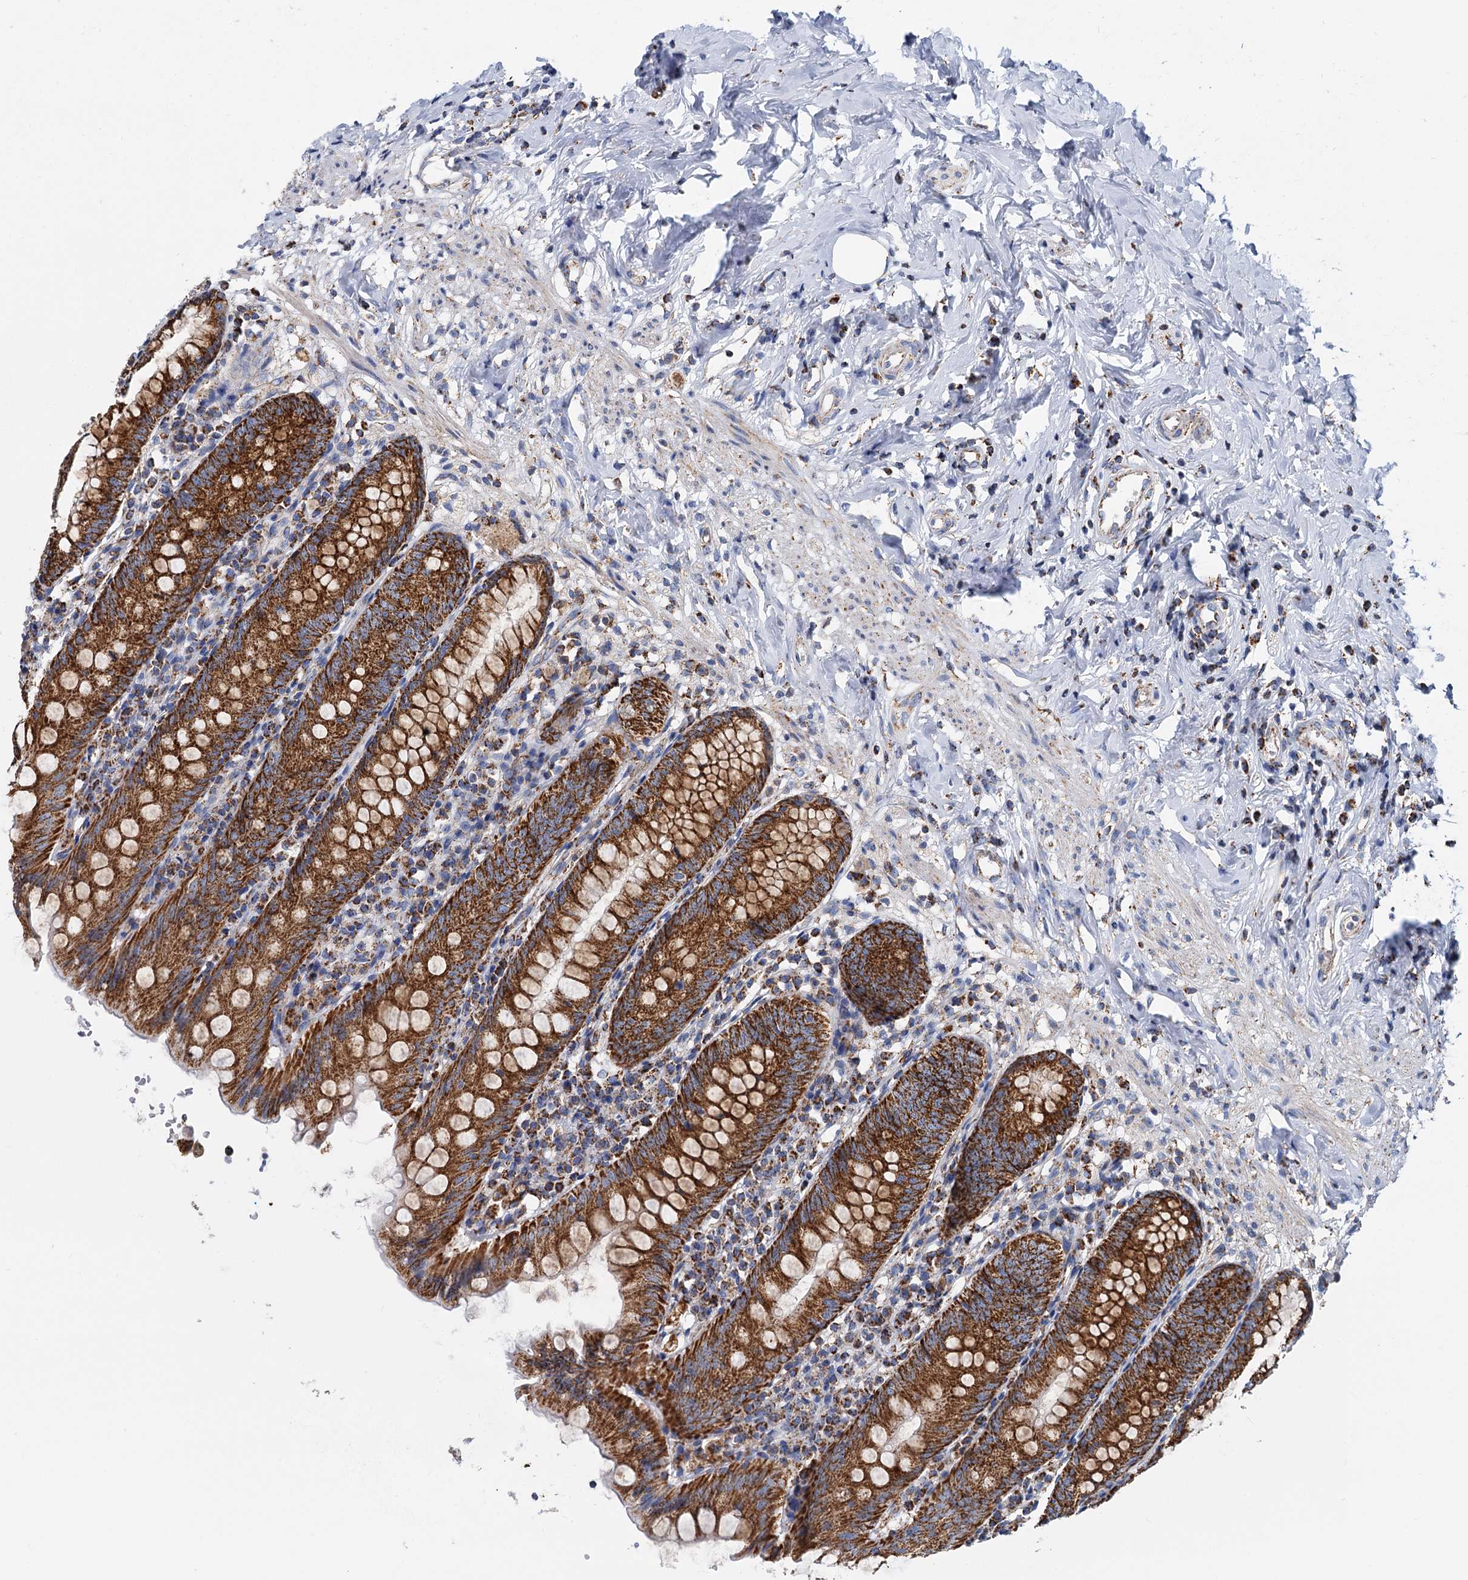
{"staining": {"intensity": "strong", "quantity": ">75%", "location": "cytoplasmic/membranous"}, "tissue": "appendix", "cell_type": "Glandular cells", "image_type": "normal", "snomed": [{"axis": "morphology", "description": "Normal tissue, NOS"}, {"axis": "topography", "description": "Appendix"}], "caption": "A micrograph of appendix stained for a protein demonstrates strong cytoplasmic/membranous brown staining in glandular cells. The protein of interest is stained brown, and the nuclei are stained in blue (DAB (3,3'-diaminobenzidine) IHC with brightfield microscopy, high magnification).", "gene": "CCP110", "patient": {"sex": "female", "age": 54}}